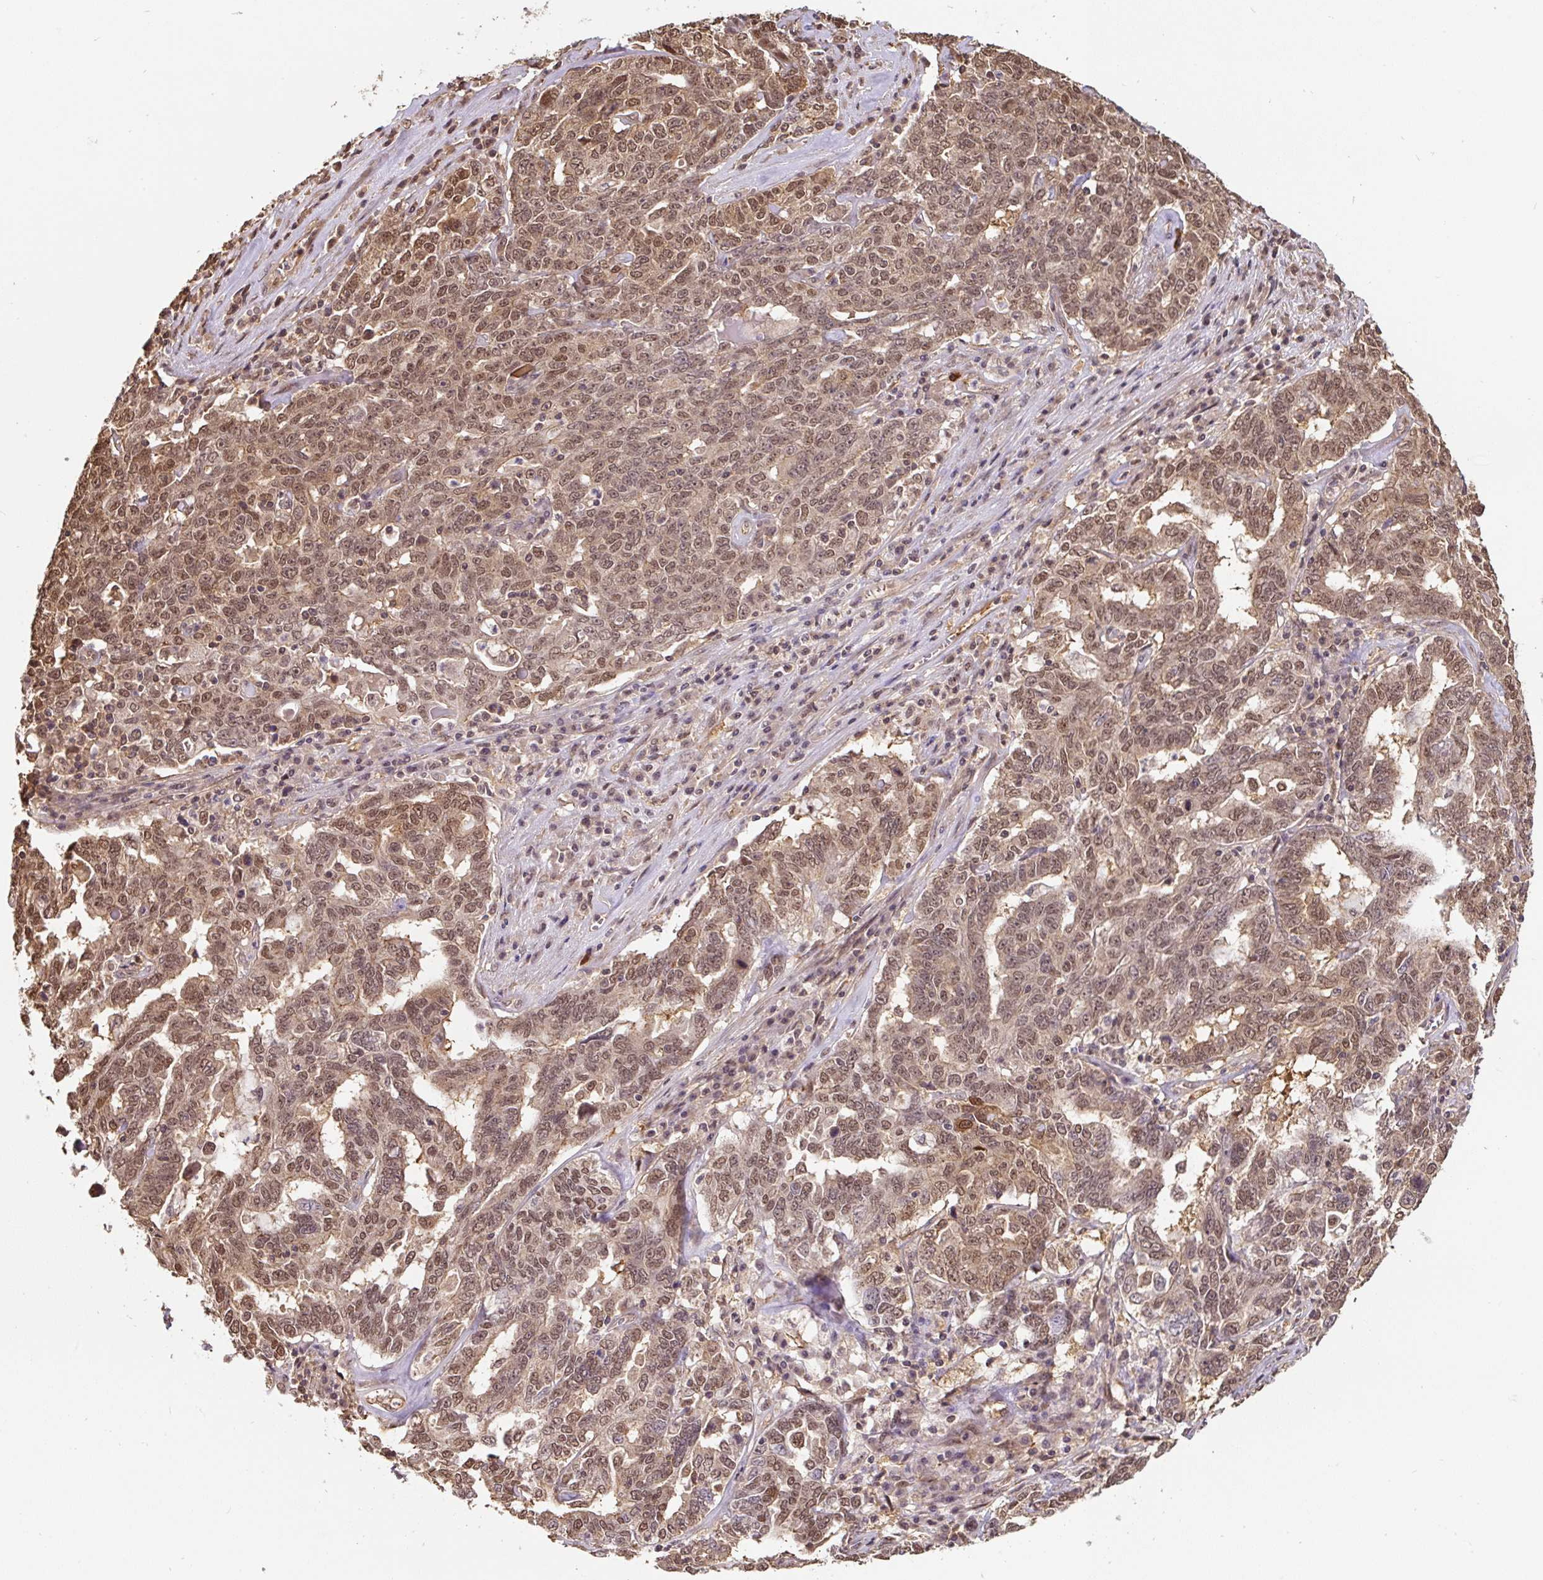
{"staining": {"intensity": "moderate", "quantity": ">75%", "location": "nuclear"}, "tissue": "ovarian cancer", "cell_type": "Tumor cells", "image_type": "cancer", "snomed": [{"axis": "morphology", "description": "Carcinoma, endometroid"}, {"axis": "topography", "description": "Ovary"}], "caption": "A high-resolution photomicrograph shows IHC staining of ovarian cancer, which shows moderate nuclear staining in about >75% of tumor cells.", "gene": "ST13", "patient": {"sex": "female", "age": 62}}